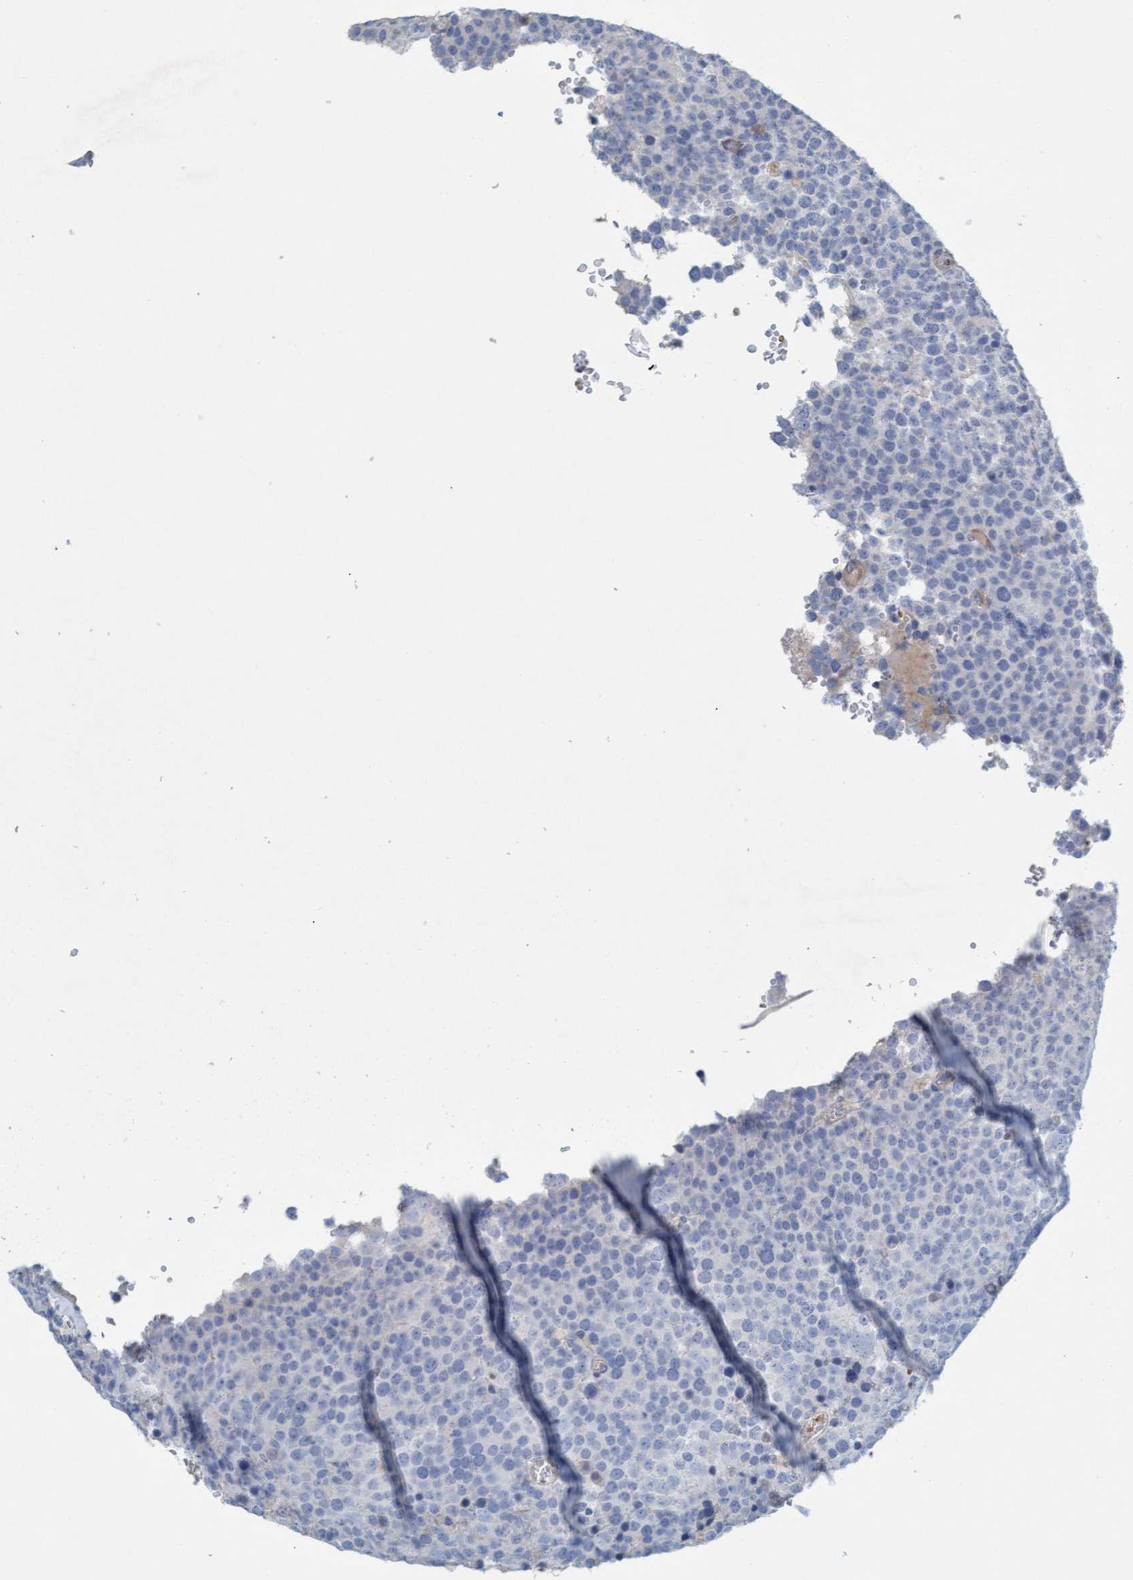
{"staining": {"intensity": "negative", "quantity": "none", "location": "none"}, "tissue": "testis cancer", "cell_type": "Tumor cells", "image_type": "cancer", "snomed": [{"axis": "morphology", "description": "Seminoma, NOS"}, {"axis": "topography", "description": "Testis"}], "caption": "IHC photomicrograph of testis seminoma stained for a protein (brown), which shows no expression in tumor cells. (DAB (3,3'-diaminobenzidine) immunohistochemistry (IHC) visualized using brightfield microscopy, high magnification).", "gene": "SIGIRR", "patient": {"sex": "male", "age": 71}}